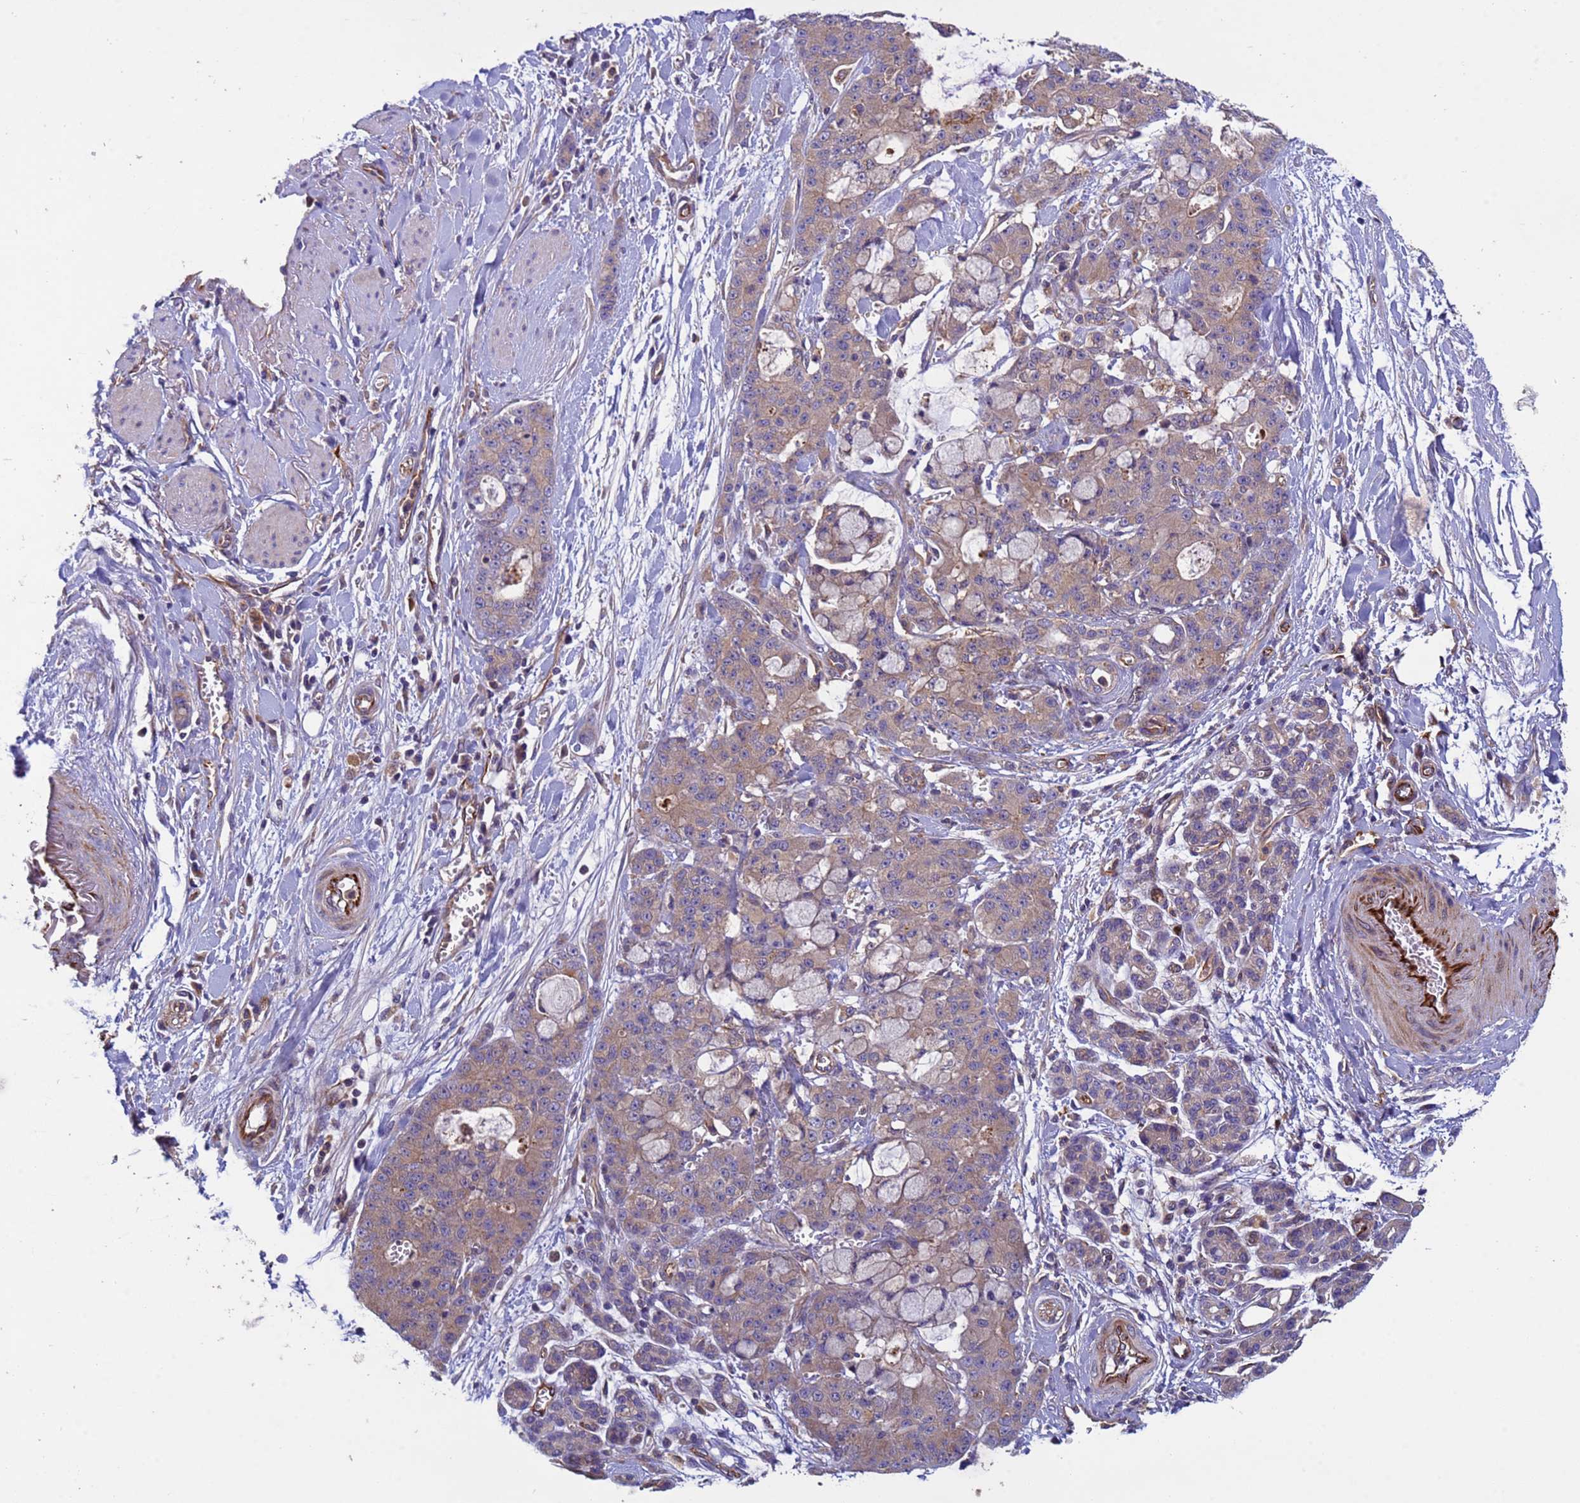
{"staining": {"intensity": "weak", "quantity": ">75%", "location": "cytoplasmic/membranous"}, "tissue": "pancreatic cancer", "cell_type": "Tumor cells", "image_type": "cancer", "snomed": [{"axis": "morphology", "description": "Adenocarcinoma, NOS"}, {"axis": "topography", "description": "Pancreas"}], "caption": "This histopathology image displays immunohistochemistry (IHC) staining of pancreatic cancer, with low weak cytoplasmic/membranous expression in about >75% of tumor cells.", "gene": "RAB10", "patient": {"sex": "female", "age": 73}}